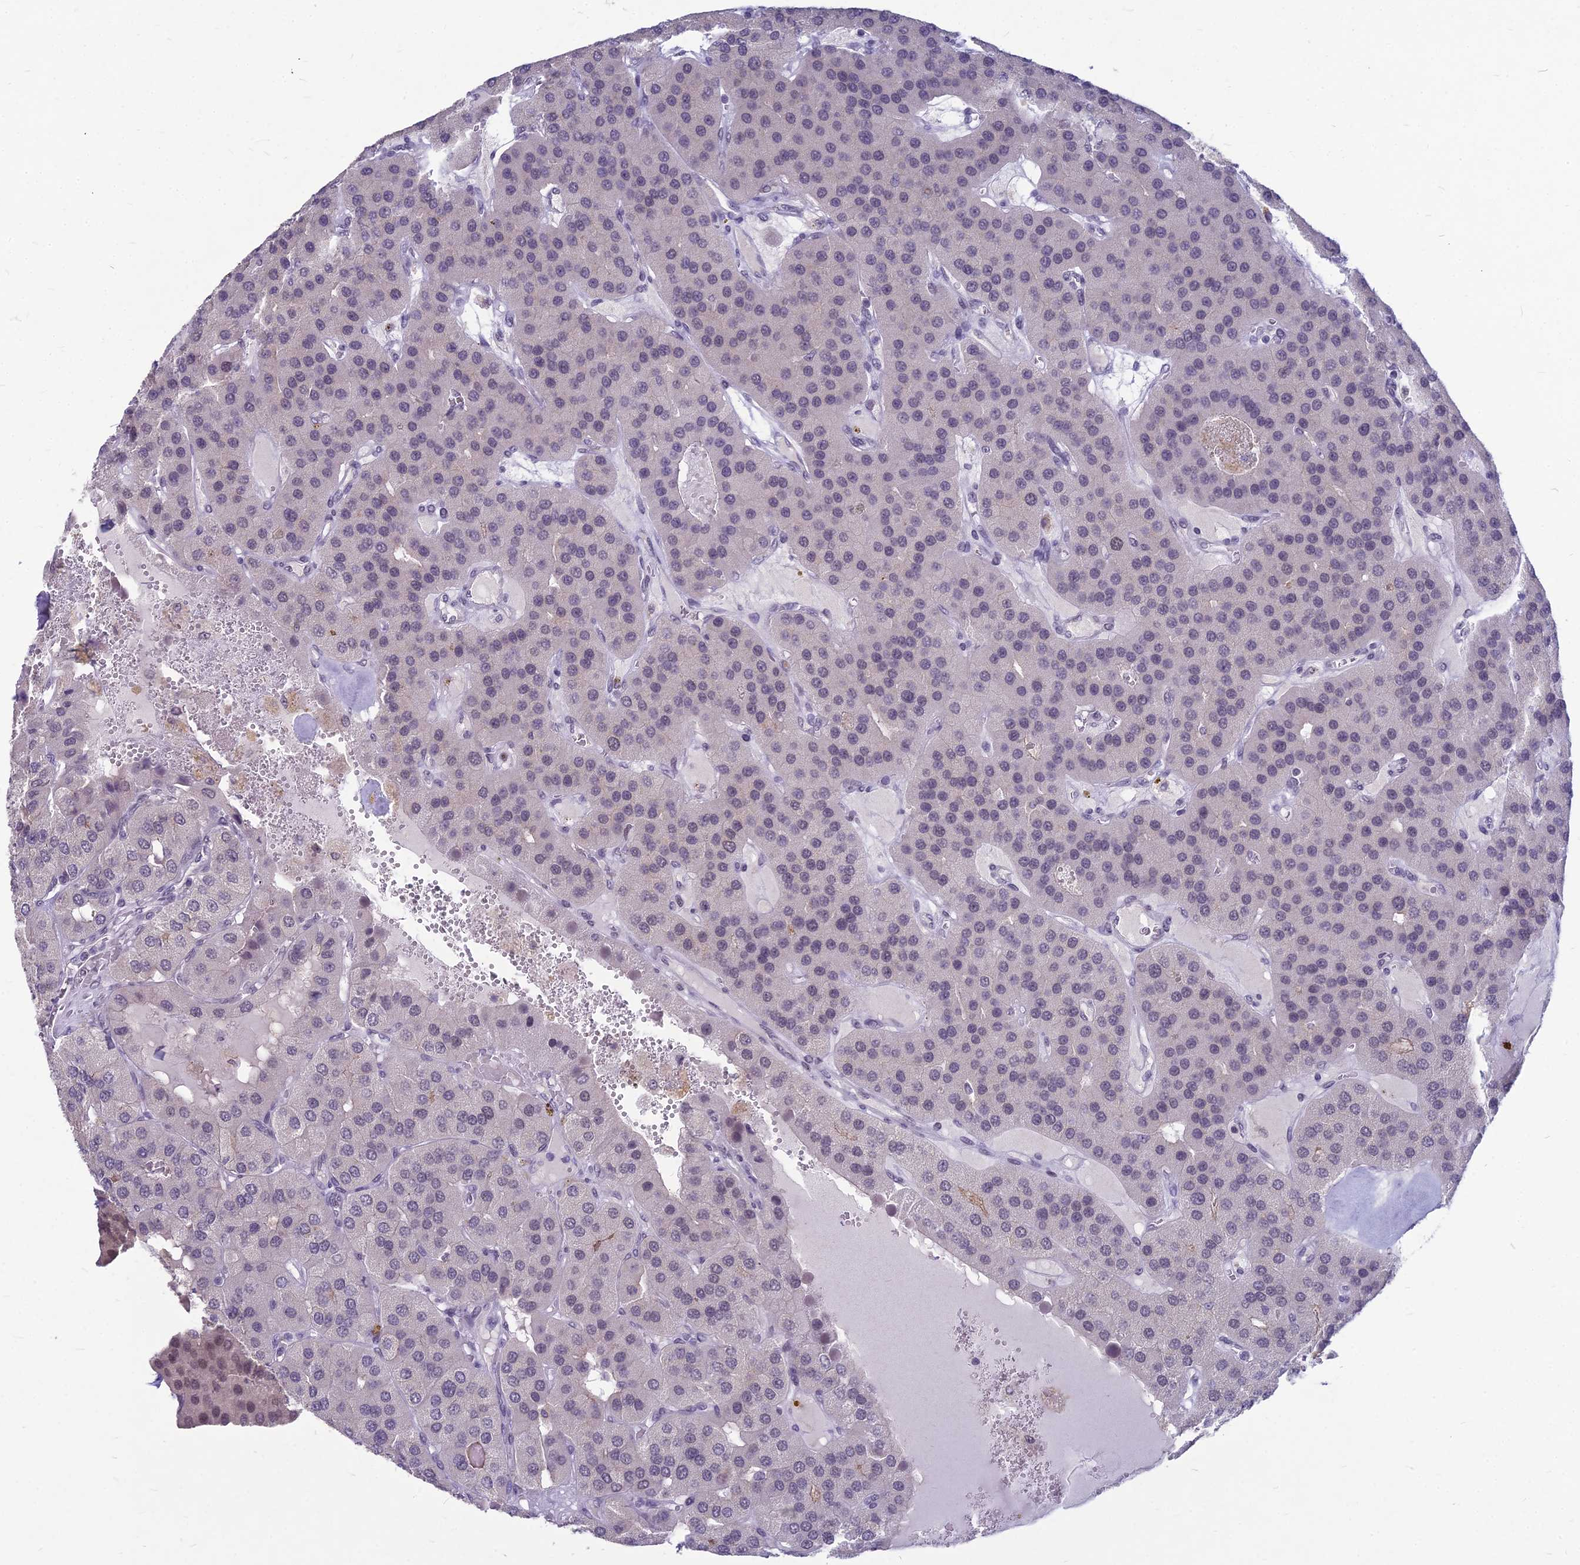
{"staining": {"intensity": "negative", "quantity": "none", "location": "none"}, "tissue": "parathyroid gland", "cell_type": "Glandular cells", "image_type": "normal", "snomed": [{"axis": "morphology", "description": "Normal tissue, NOS"}, {"axis": "morphology", "description": "Adenoma, NOS"}, {"axis": "topography", "description": "Parathyroid gland"}], "caption": "An immunohistochemistry micrograph of unremarkable parathyroid gland is shown. There is no staining in glandular cells of parathyroid gland. Nuclei are stained in blue.", "gene": "KAT7", "patient": {"sex": "female", "age": 86}}